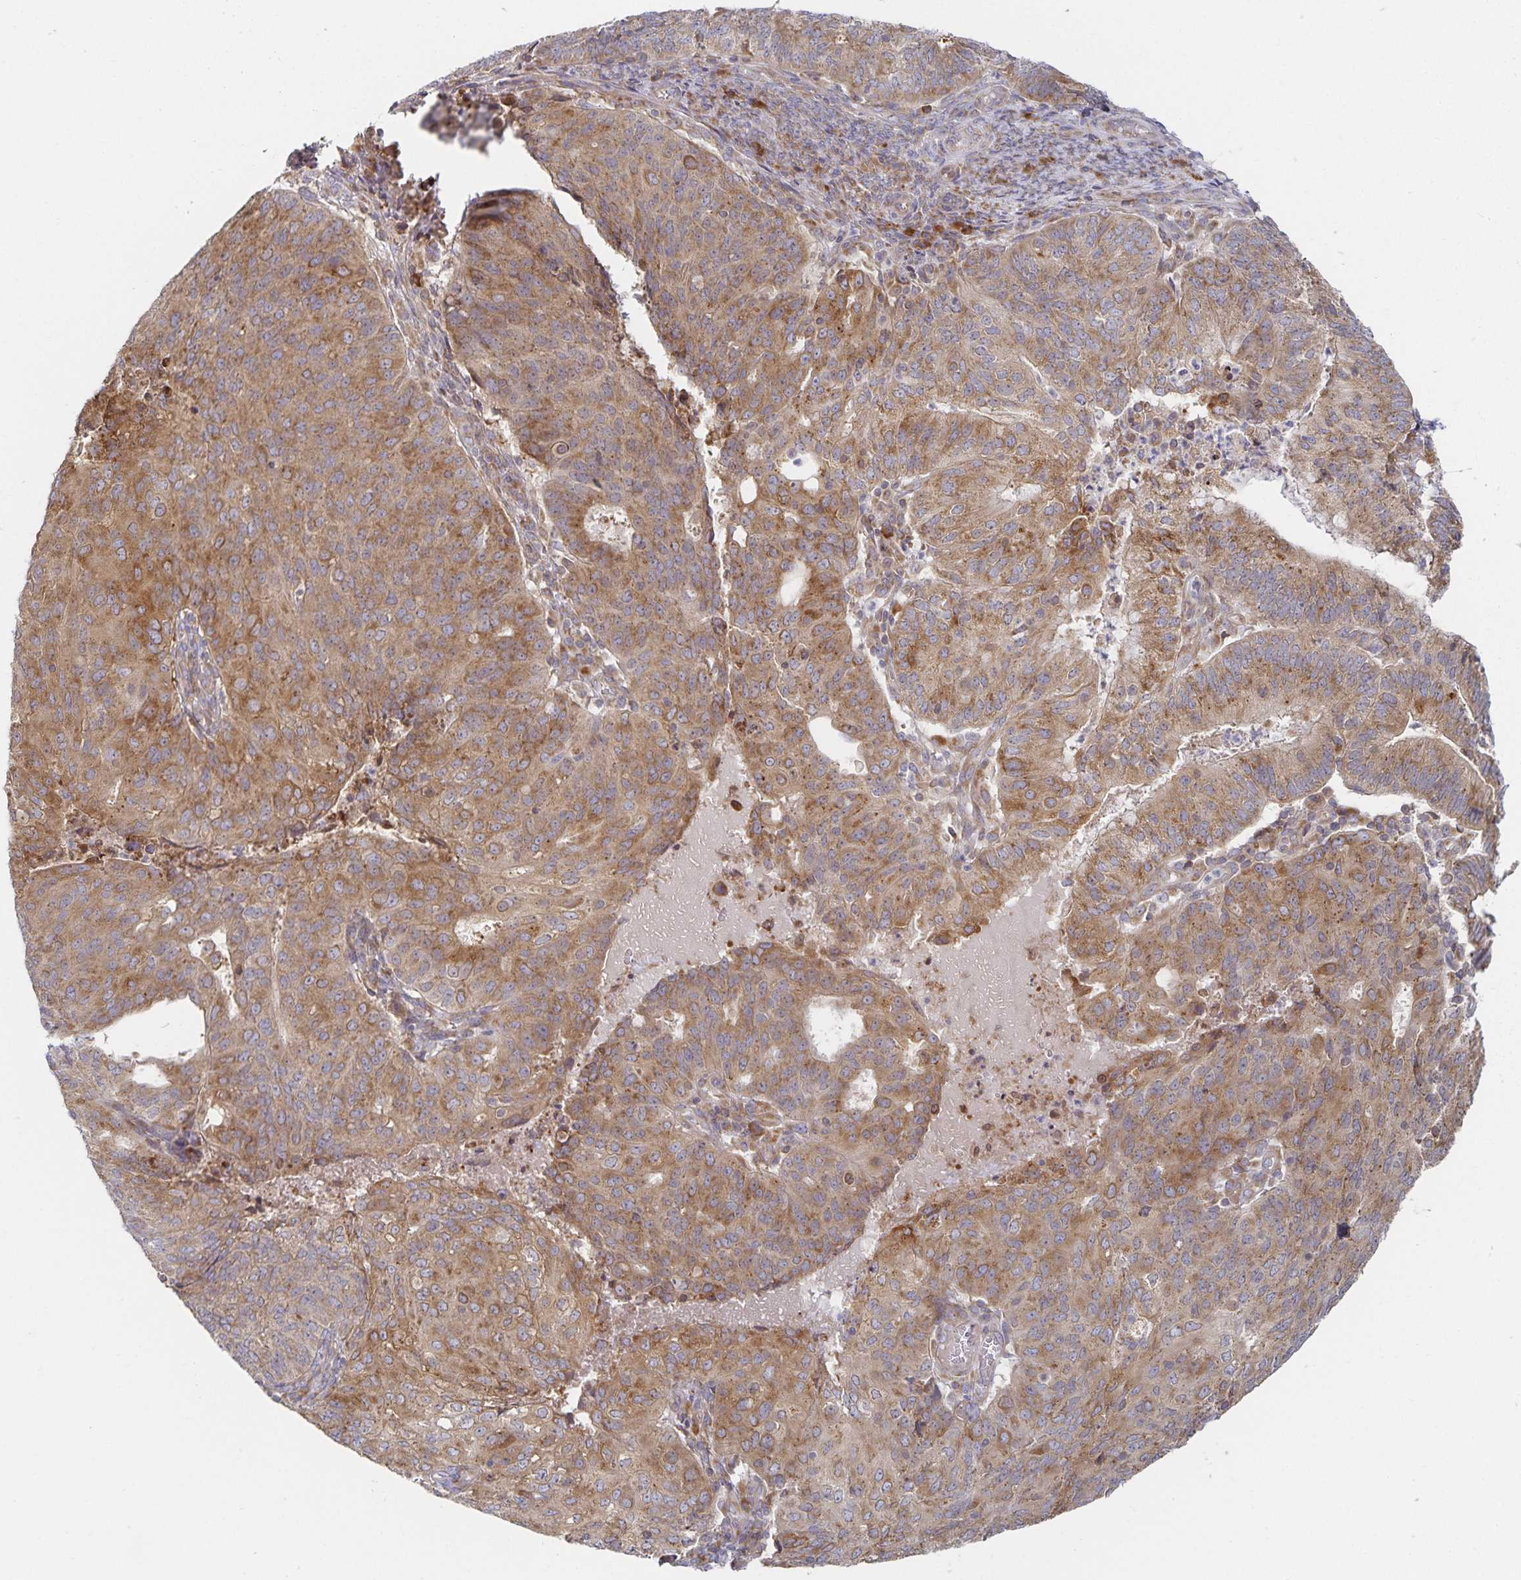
{"staining": {"intensity": "moderate", "quantity": ">75%", "location": "cytoplasmic/membranous"}, "tissue": "endometrial cancer", "cell_type": "Tumor cells", "image_type": "cancer", "snomed": [{"axis": "morphology", "description": "Adenocarcinoma, NOS"}, {"axis": "topography", "description": "Endometrium"}], "caption": "IHC (DAB (3,3'-diaminobenzidine)) staining of human endometrial adenocarcinoma displays moderate cytoplasmic/membranous protein expression in about >75% of tumor cells.", "gene": "NOMO1", "patient": {"sex": "female", "age": 82}}